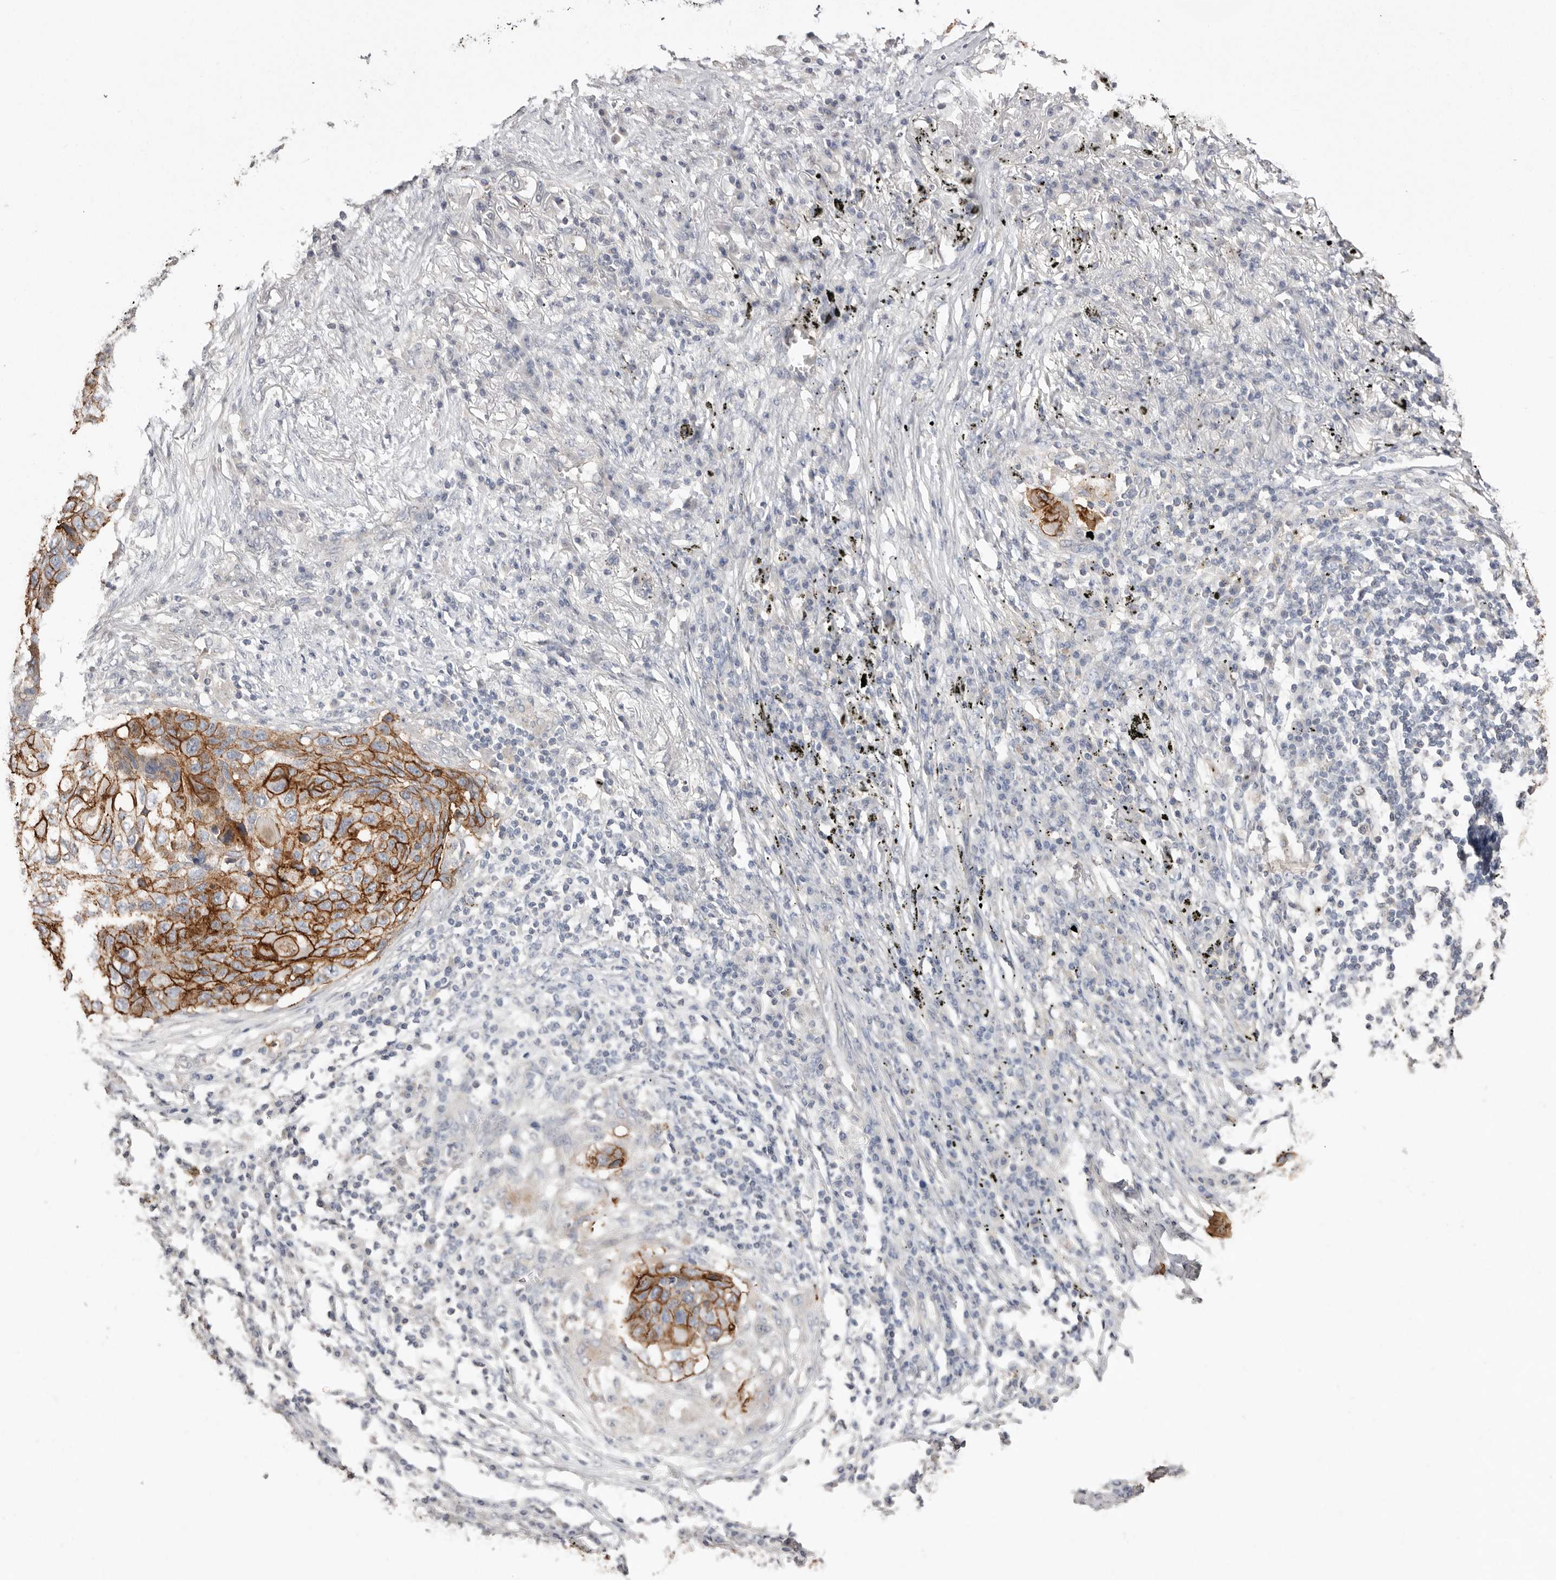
{"staining": {"intensity": "strong", "quantity": ">75%", "location": "cytoplasmic/membranous"}, "tissue": "lung cancer", "cell_type": "Tumor cells", "image_type": "cancer", "snomed": [{"axis": "morphology", "description": "Squamous cell carcinoma, NOS"}, {"axis": "topography", "description": "Lung"}], "caption": "Protein expression analysis of human lung cancer (squamous cell carcinoma) reveals strong cytoplasmic/membranous expression in about >75% of tumor cells. Using DAB (brown) and hematoxylin (blue) stains, captured at high magnification using brightfield microscopy.", "gene": "S100A14", "patient": {"sex": "female", "age": 63}}